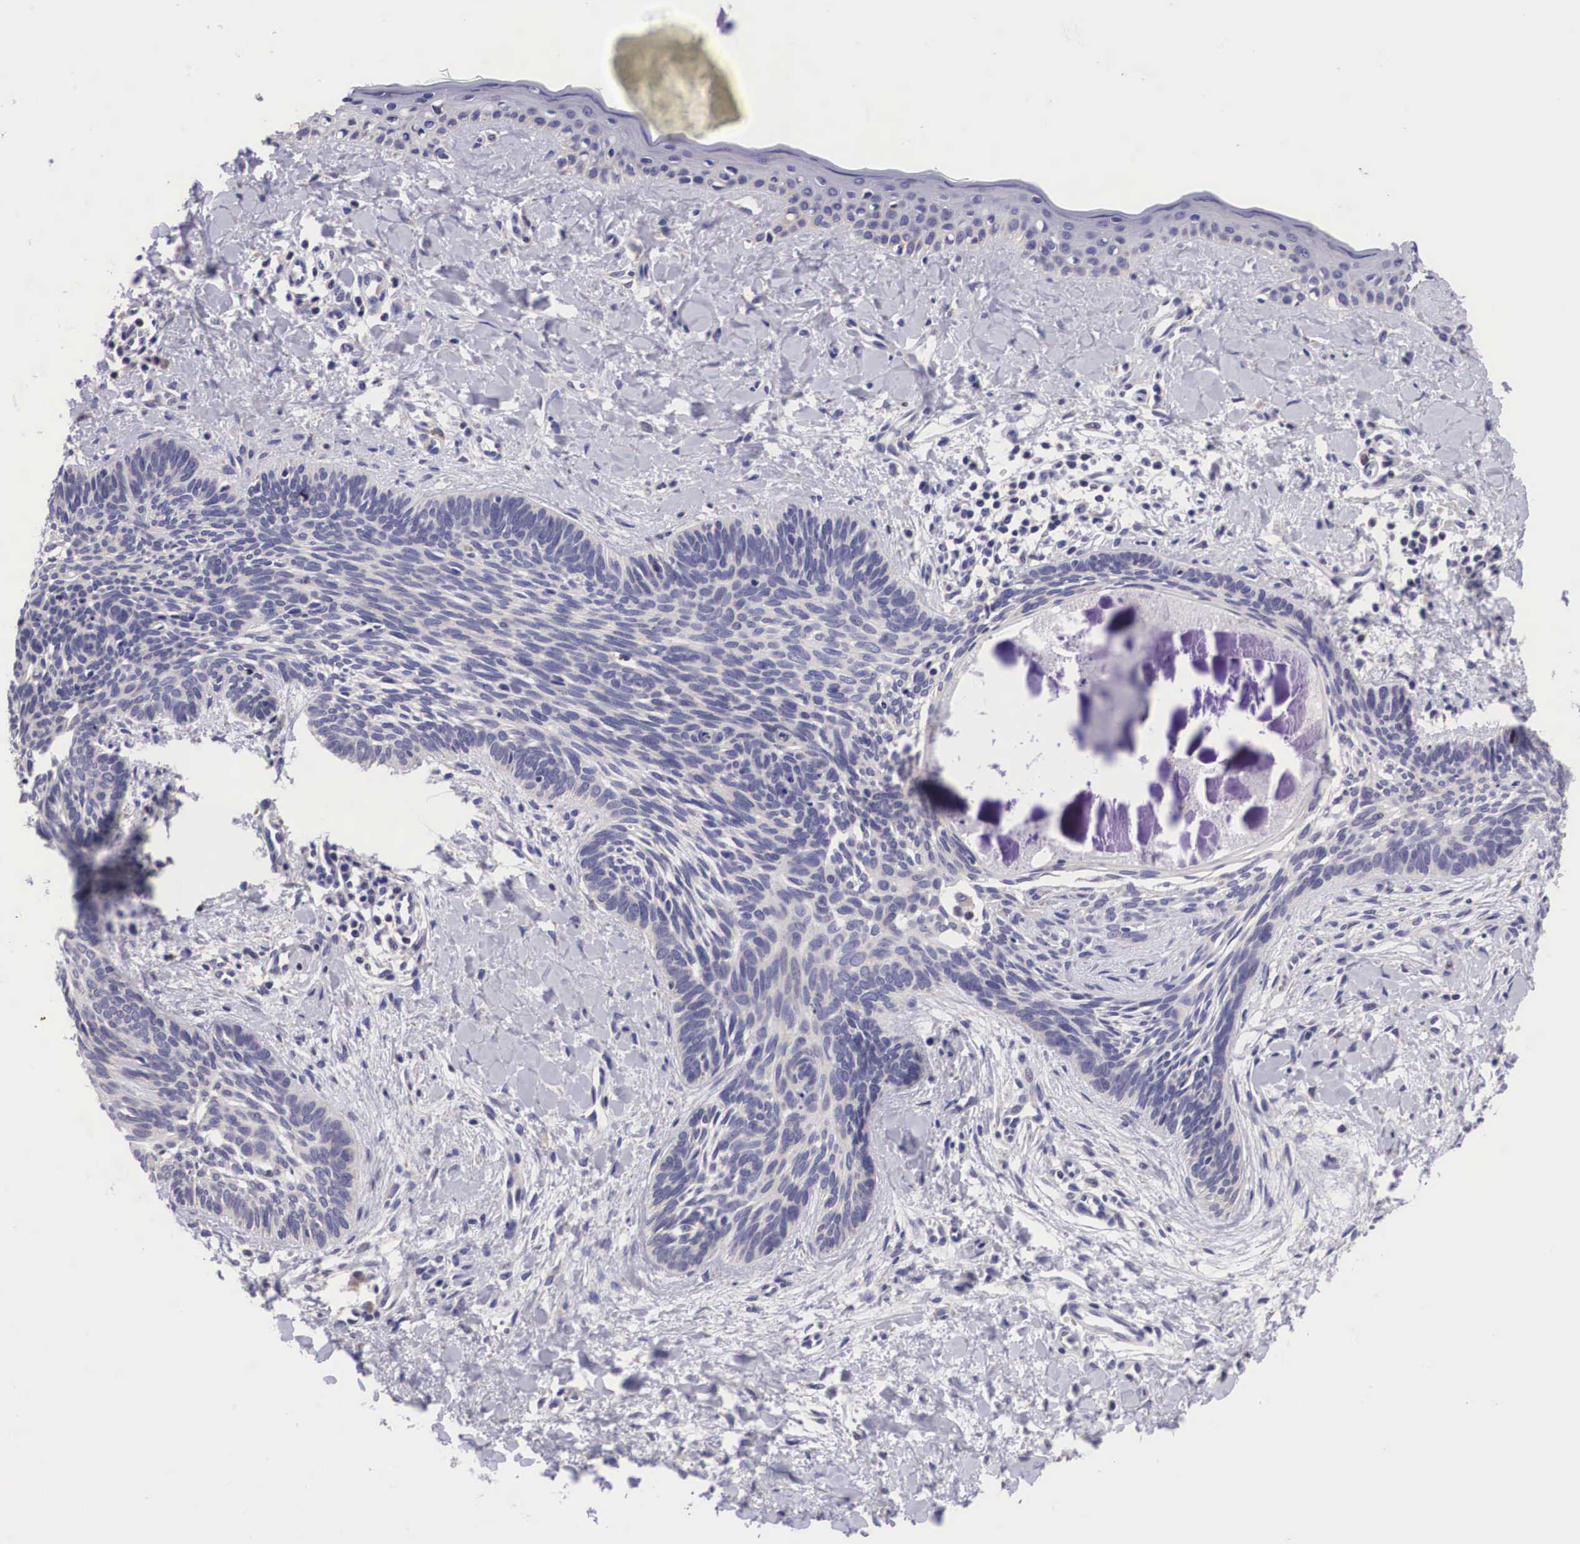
{"staining": {"intensity": "negative", "quantity": "none", "location": "none"}, "tissue": "skin cancer", "cell_type": "Tumor cells", "image_type": "cancer", "snomed": [{"axis": "morphology", "description": "Basal cell carcinoma"}, {"axis": "topography", "description": "Skin"}], "caption": "Immunohistochemistry micrograph of human skin cancer stained for a protein (brown), which exhibits no positivity in tumor cells.", "gene": "ARG2", "patient": {"sex": "female", "age": 81}}